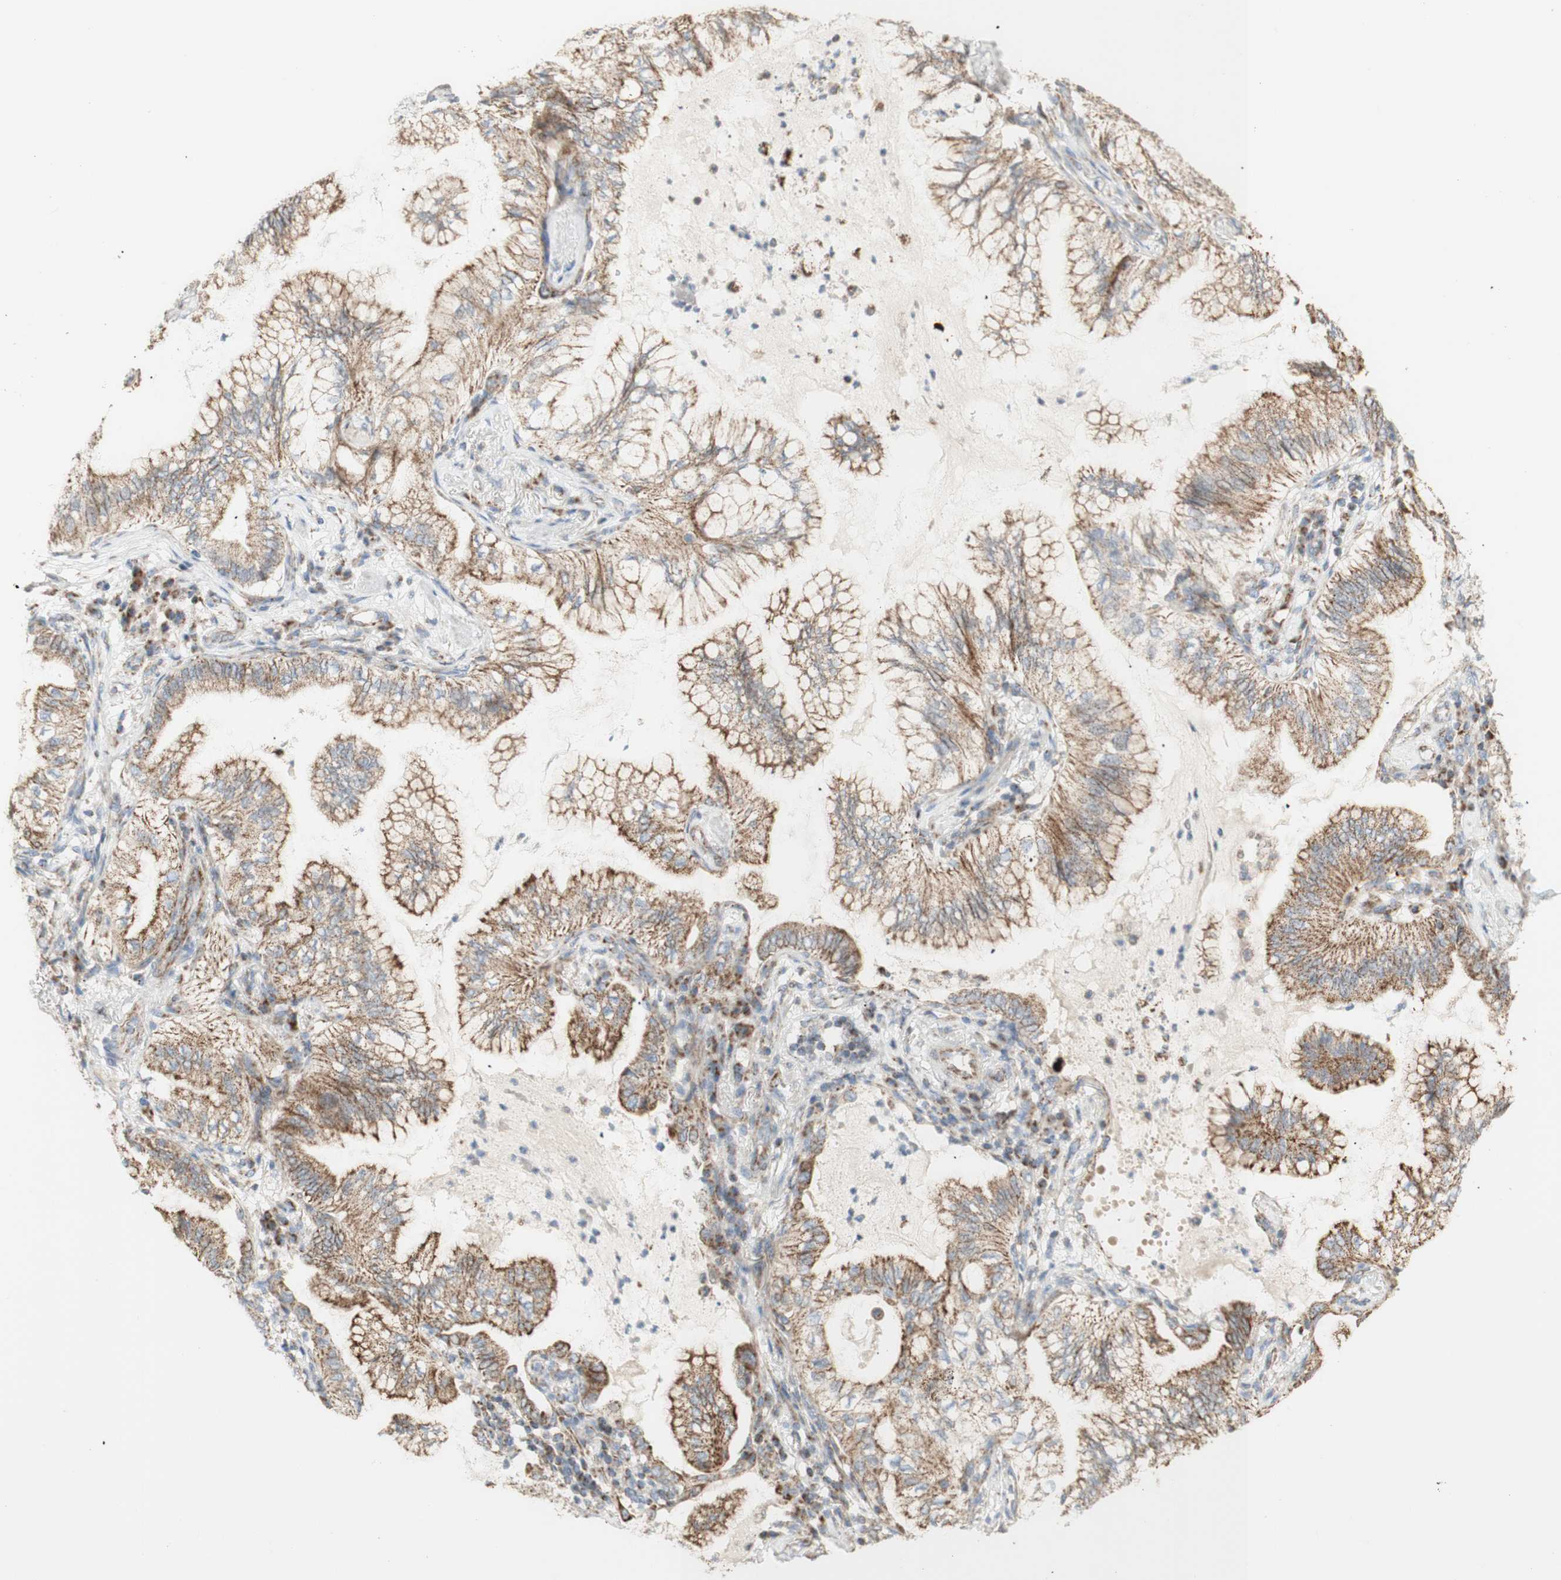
{"staining": {"intensity": "moderate", "quantity": ">75%", "location": "cytoplasmic/membranous"}, "tissue": "lung cancer", "cell_type": "Tumor cells", "image_type": "cancer", "snomed": [{"axis": "morphology", "description": "Normal tissue, NOS"}, {"axis": "morphology", "description": "Adenocarcinoma, NOS"}, {"axis": "topography", "description": "Bronchus"}, {"axis": "topography", "description": "Lung"}], "caption": "The immunohistochemical stain labels moderate cytoplasmic/membranous positivity in tumor cells of lung adenocarcinoma tissue. (DAB (3,3'-diaminobenzidine) = brown stain, brightfield microscopy at high magnification).", "gene": "LETM1", "patient": {"sex": "female", "age": 70}}